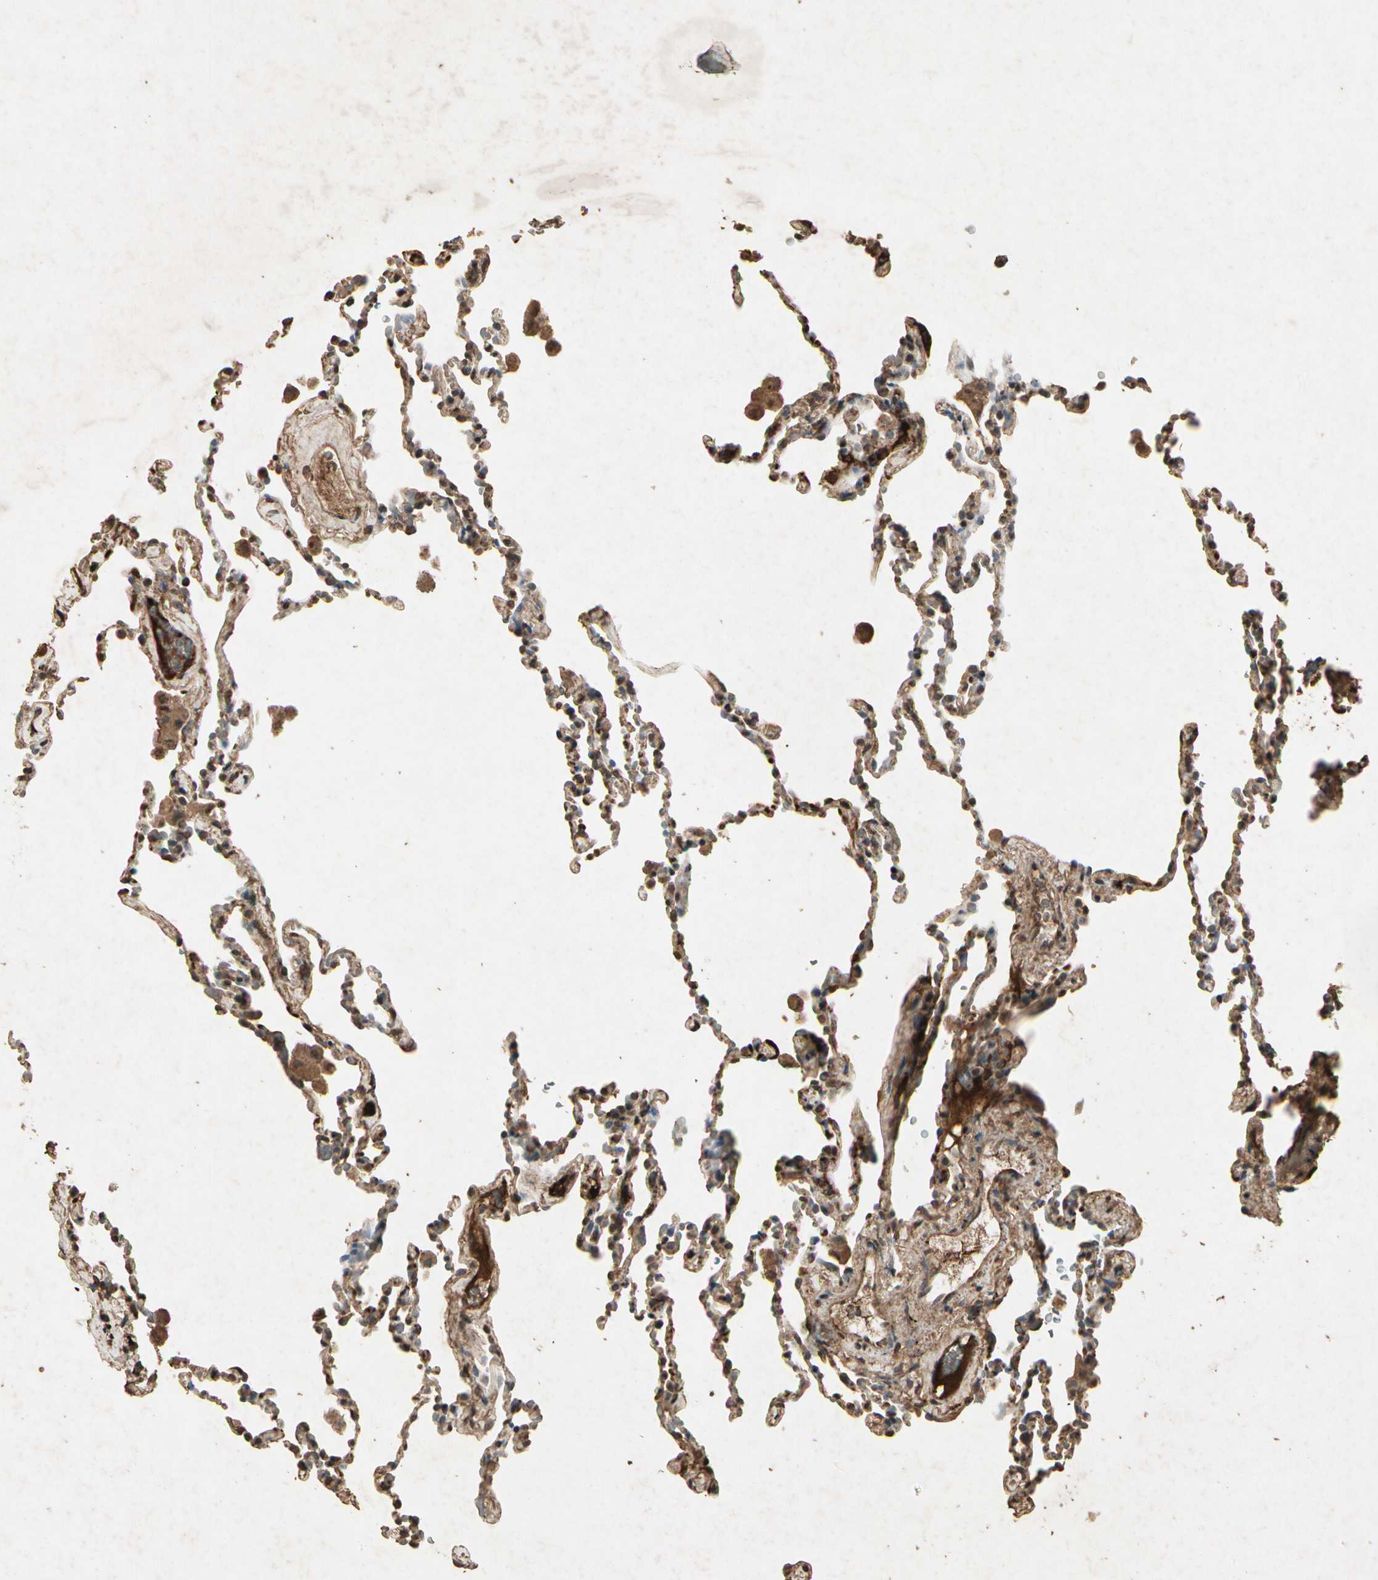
{"staining": {"intensity": "moderate", "quantity": ">75%", "location": "cytoplasmic/membranous"}, "tissue": "lung", "cell_type": "Alveolar cells", "image_type": "normal", "snomed": [{"axis": "morphology", "description": "Normal tissue, NOS"}, {"axis": "morphology", "description": "Soft tissue tumor metastatic"}, {"axis": "topography", "description": "Lung"}], "caption": "Lung was stained to show a protein in brown. There is medium levels of moderate cytoplasmic/membranous expression in approximately >75% of alveolar cells. The staining was performed using DAB, with brown indicating positive protein expression. Nuclei are stained blue with hematoxylin.", "gene": "GC", "patient": {"sex": "male", "age": 59}}